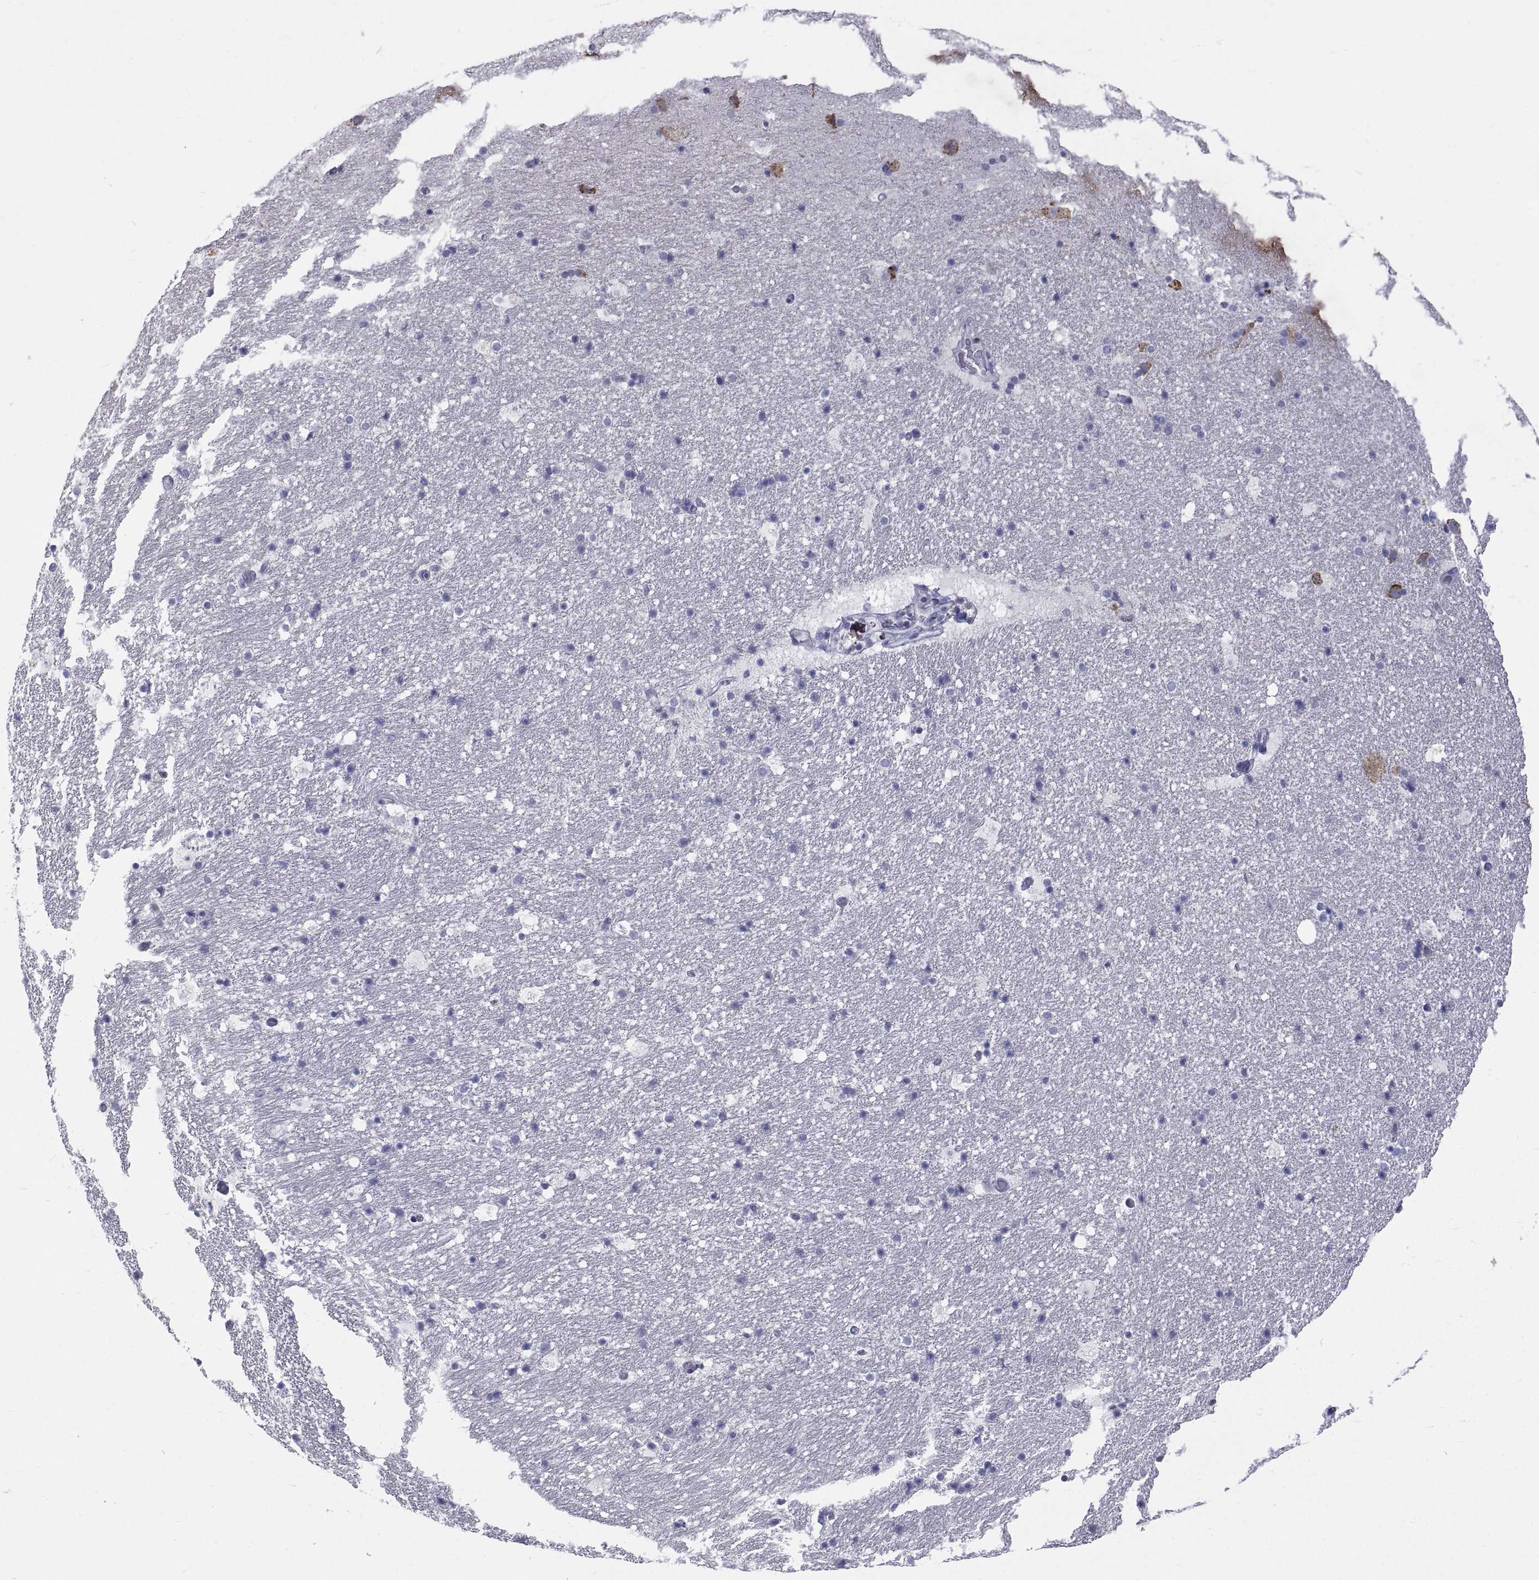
{"staining": {"intensity": "negative", "quantity": "none", "location": "none"}, "tissue": "hippocampus", "cell_type": "Glial cells", "image_type": "normal", "snomed": [{"axis": "morphology", "description": "Normal tissue, NOS"}, {"axis": "topography", "description": "Hippocampus"}], "caption": "Immunohistochemical staining of normal hippocampus shows no significant expression in glial cells.", "gene": "ERO1A", "patient": {"sex": "male", "age": 51}}